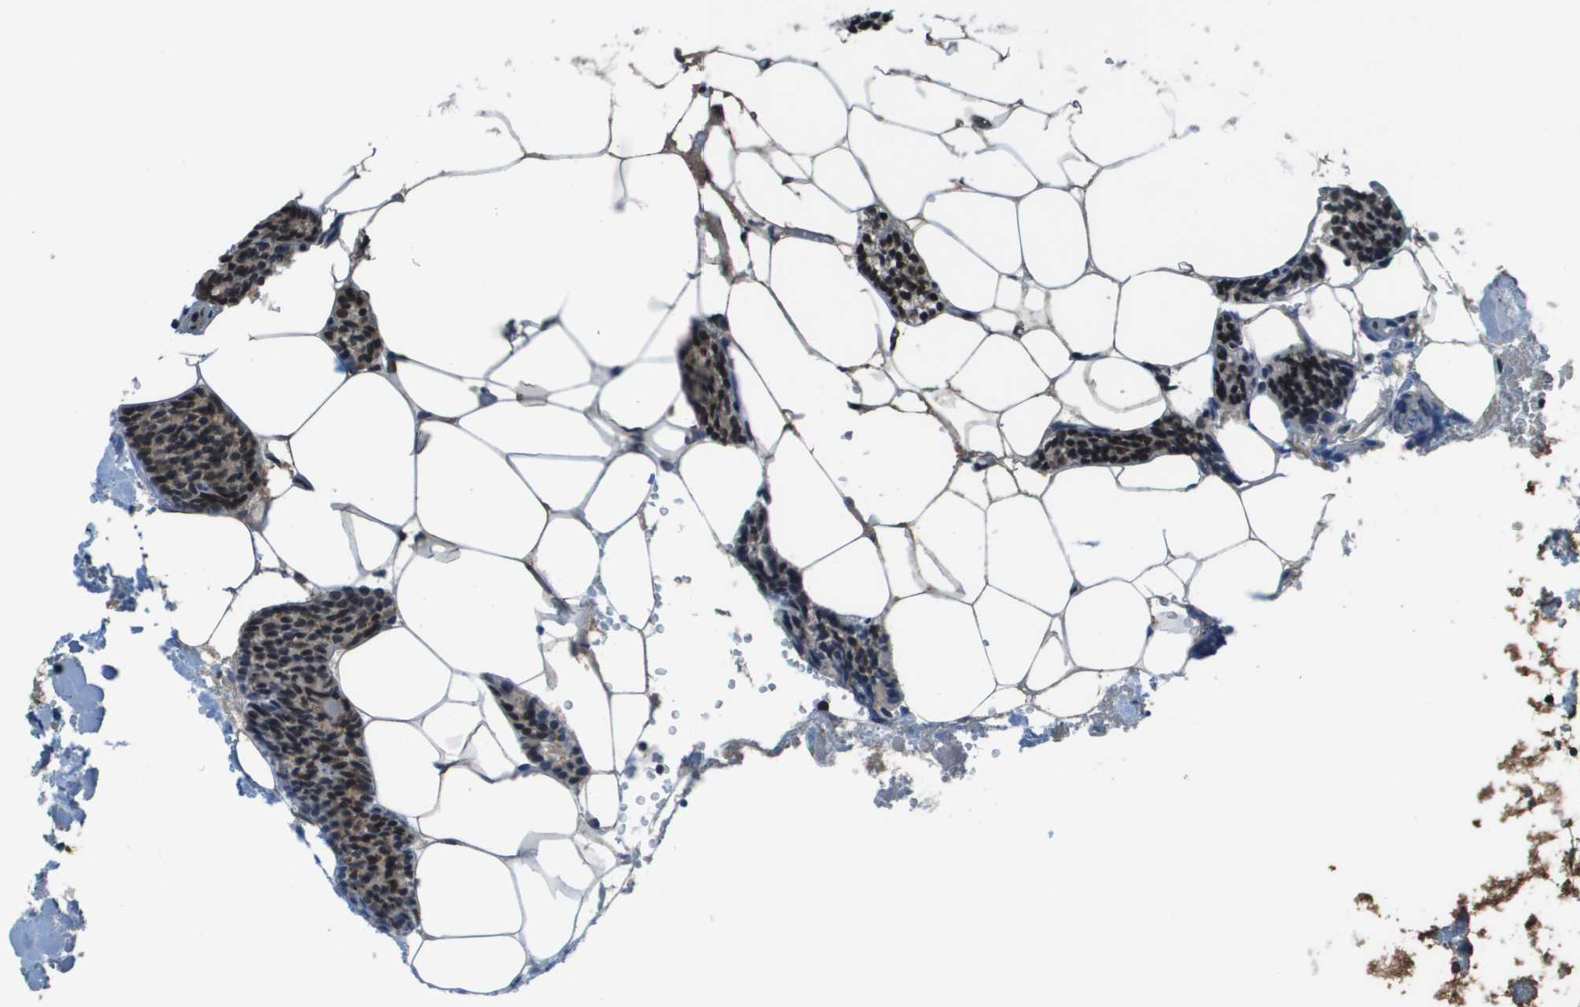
{"staining": {"intensity": "strong", "quantity": ">75%", "location": "nuclear"}, "tissue": "parathyroid gland", "cell_type": "Glandular cells", "image_type": "normal", "snomed": [{"axis": "morphology", "description": "Normal tissue, NOS"}, {"axis": "morphology", "description": "Adenoma, NOS"}, {"axis": "topography", "description": "Parathyroid gland"}], "caption": "This micrograph reveals immunohistochemistry staining of normal parathyroid gland, with high strong nuclear positivity in about >75% of glandular cells.", "gene": "THRAP3", "patient": {"sex": "female", "age": 70}}